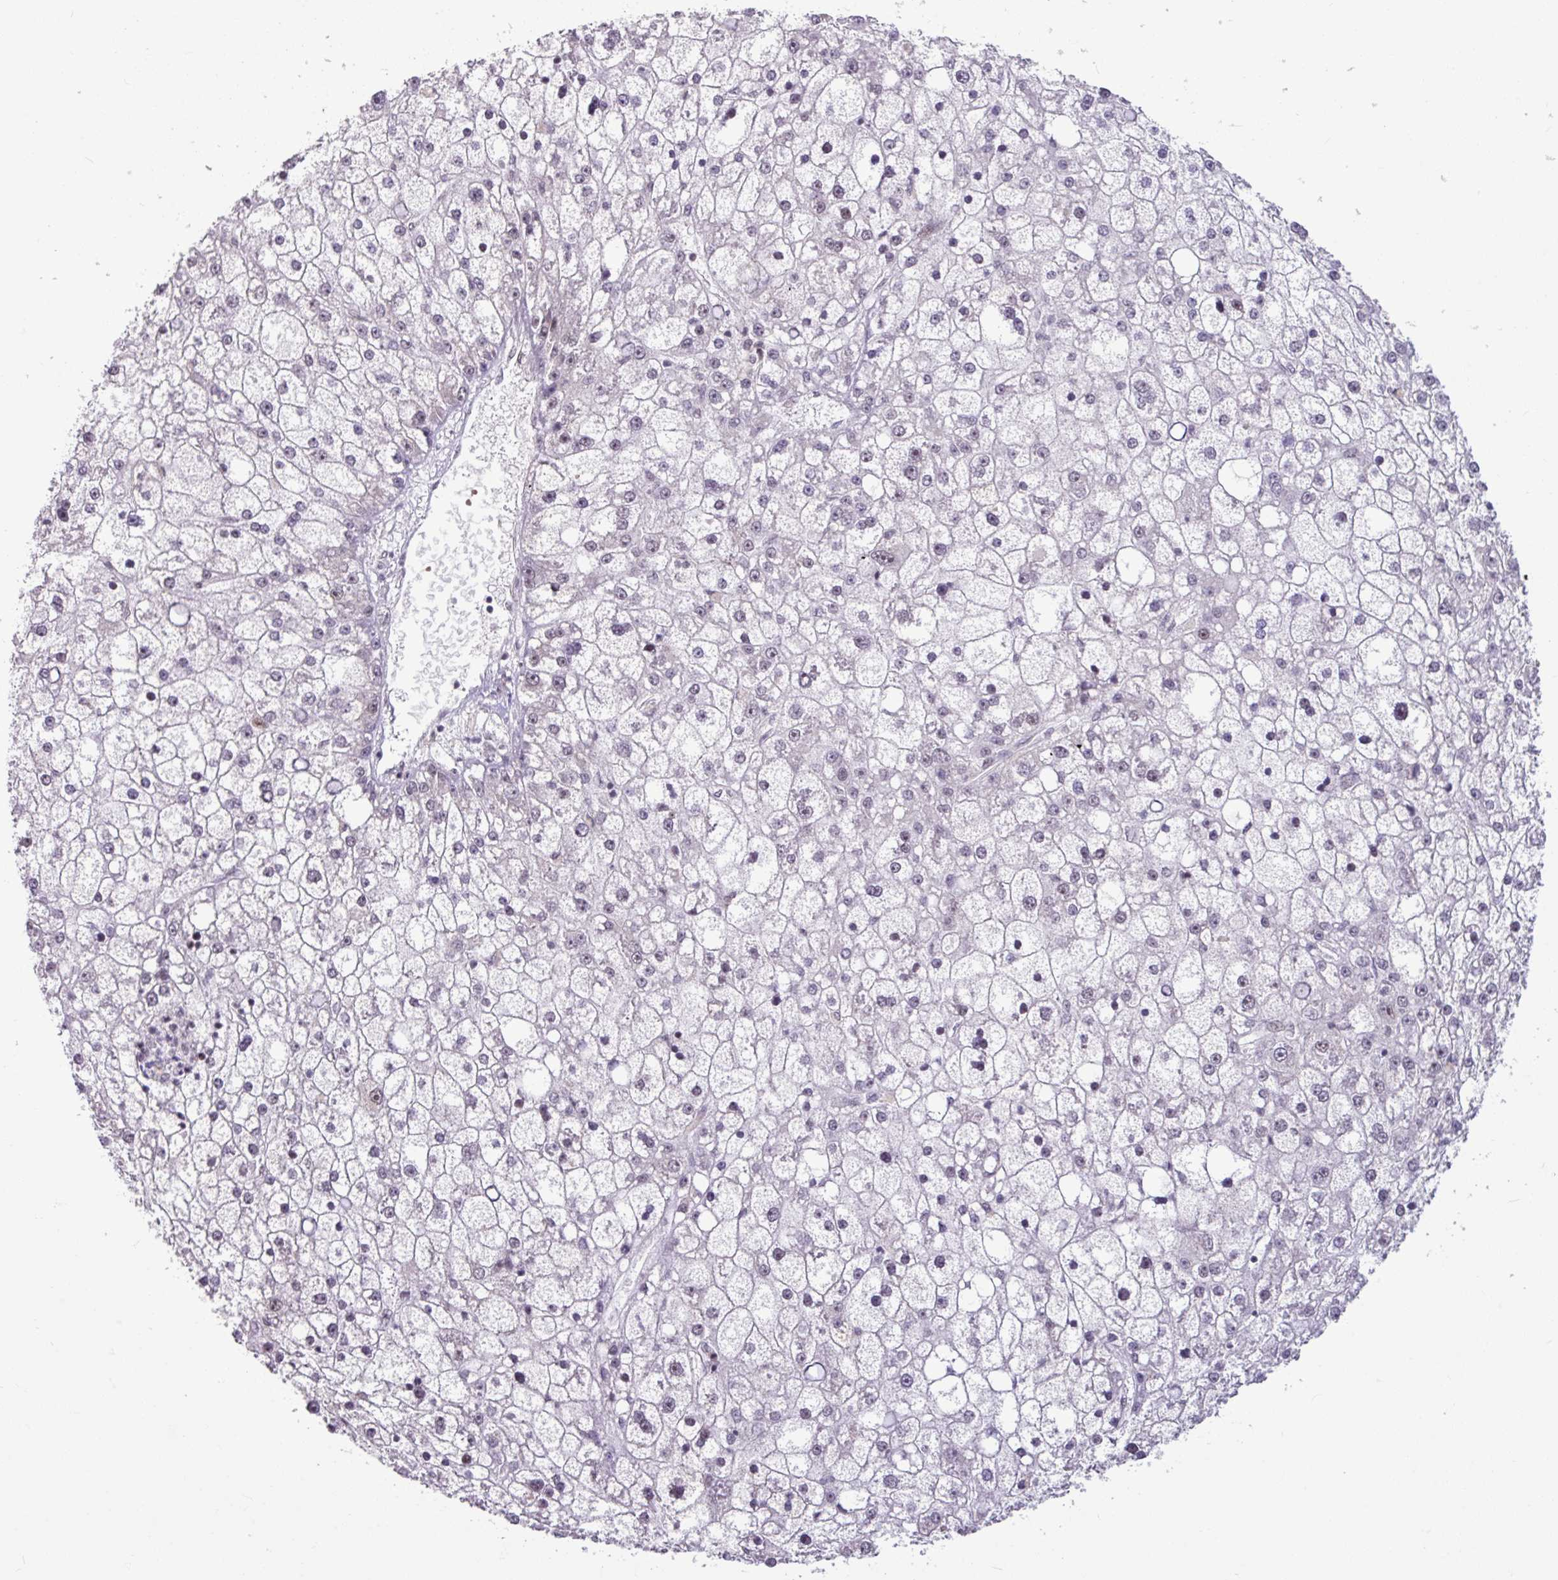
{"staining": {"intensity": "negative", "quantity": "none", "location": "none"}, "tissue": "liver cancer", "cell_type": "Tumor cells", "image_type": "cancer", "snomed": [{"axis": "morphology", "description": "Carcinoma, Hepatocellular, NOS"}, {"axis": "topography", "description": "Liver"}], "caption": "Immunohistochemical staining of human liver cancer (hepatocellular carcinoma) shows no significant expression in tumor cells. The staining is performed using DAB brown chromogen with nuclei counter-stained in using hematoxylin.", "gene": "TDG", "patient": {"sex": "male", "age": 67}}